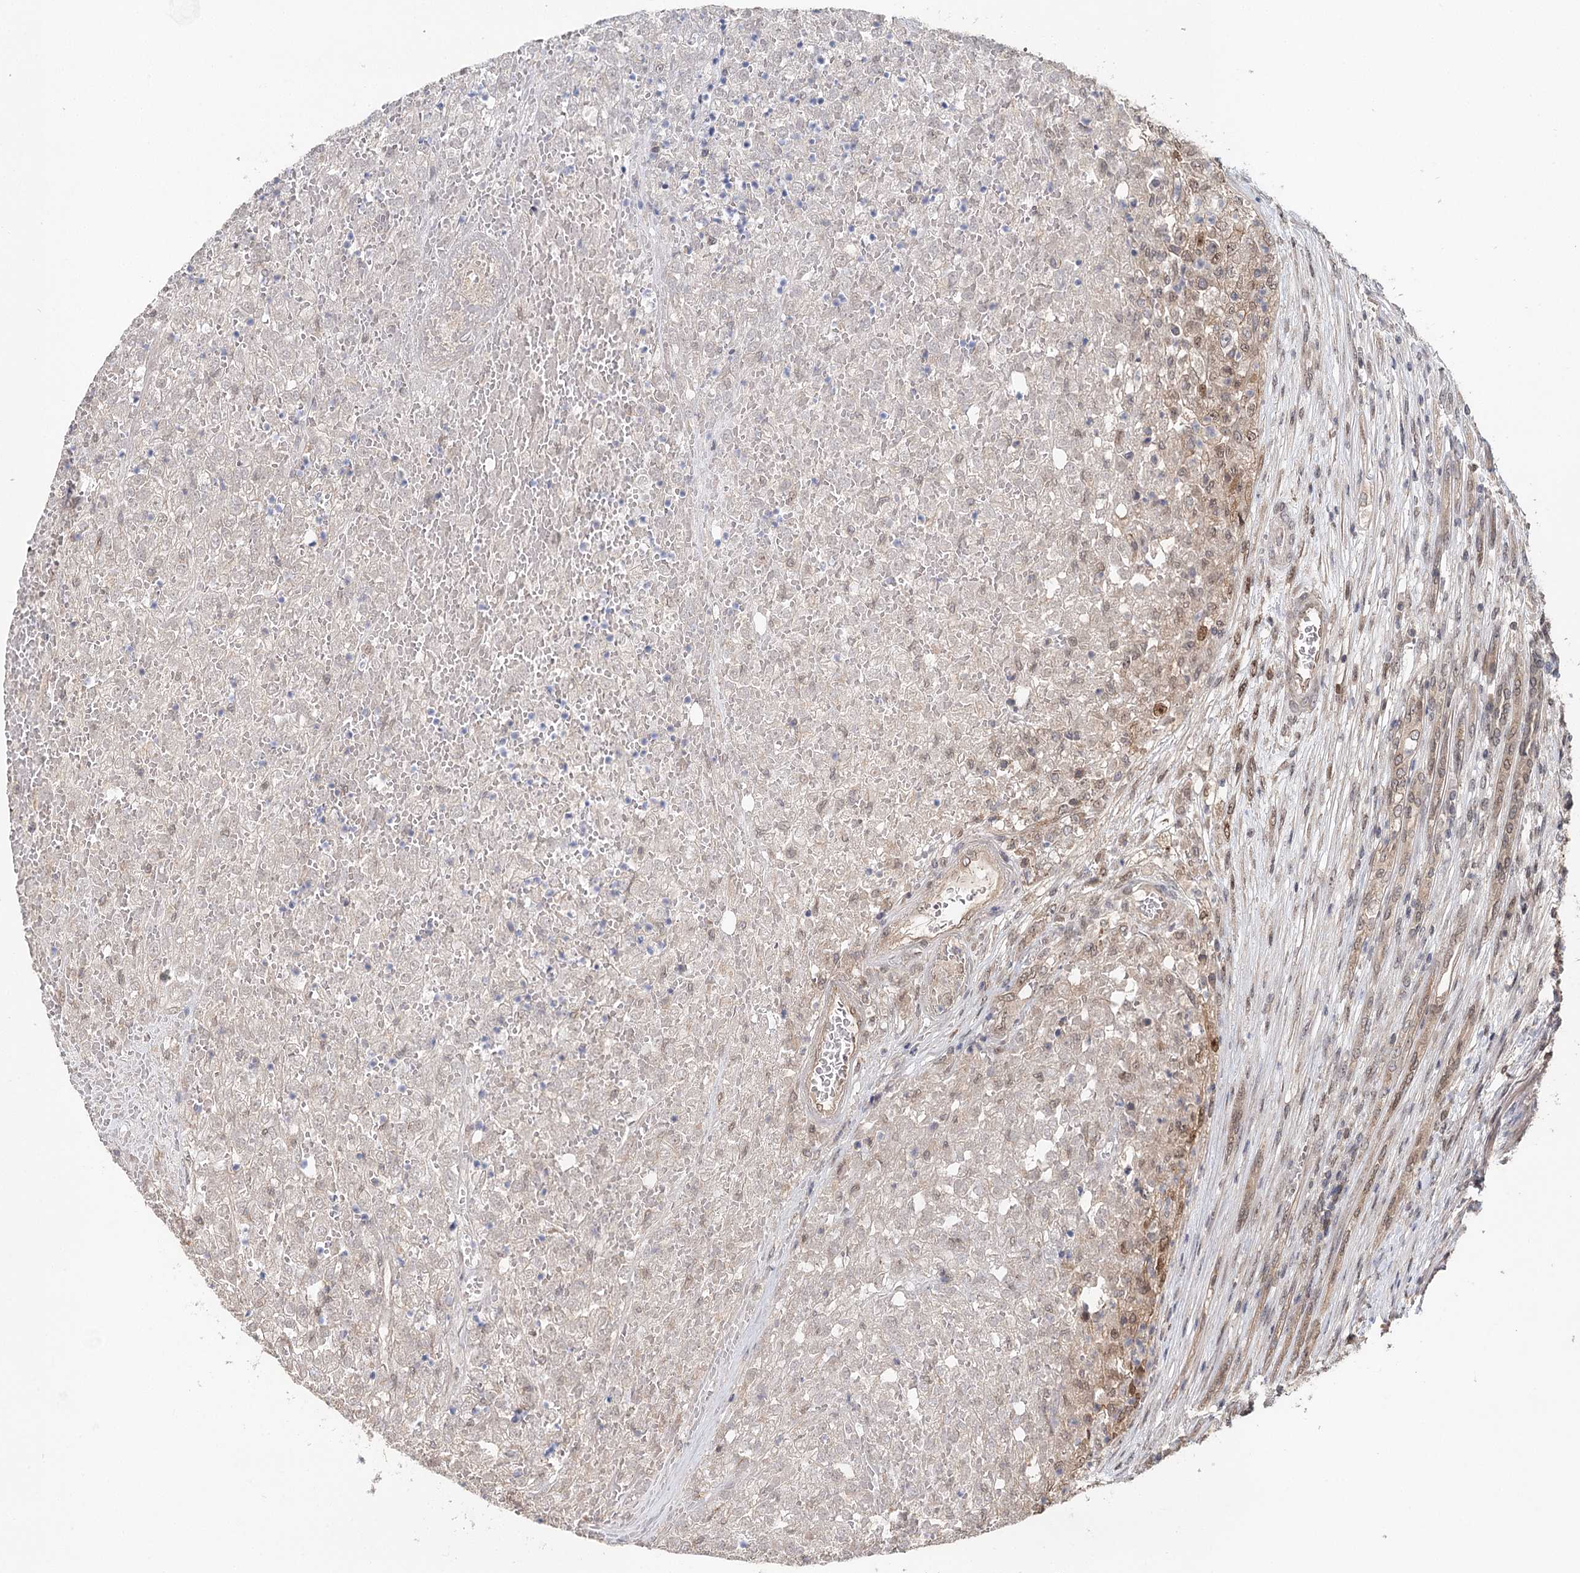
{"staining": {"intensity": "weak", "quantity": "<25%", "location": "nuclear"}, "tissue": "renal cancer", "cell_type": "Tumor cells", "image_type": "cancer", "snomed": [{"axis": "morphology", "description": "Adenocarcinoma, NOS"}, {"axis": "topography", "description": "Kidney"}], "caption": "Photomicrograph shows no significant protein expression in tumor cells of adenocarcinoma (renal).", "gene": "NOPCHAP1", "patient": {"sex": "female", "age": 54}}